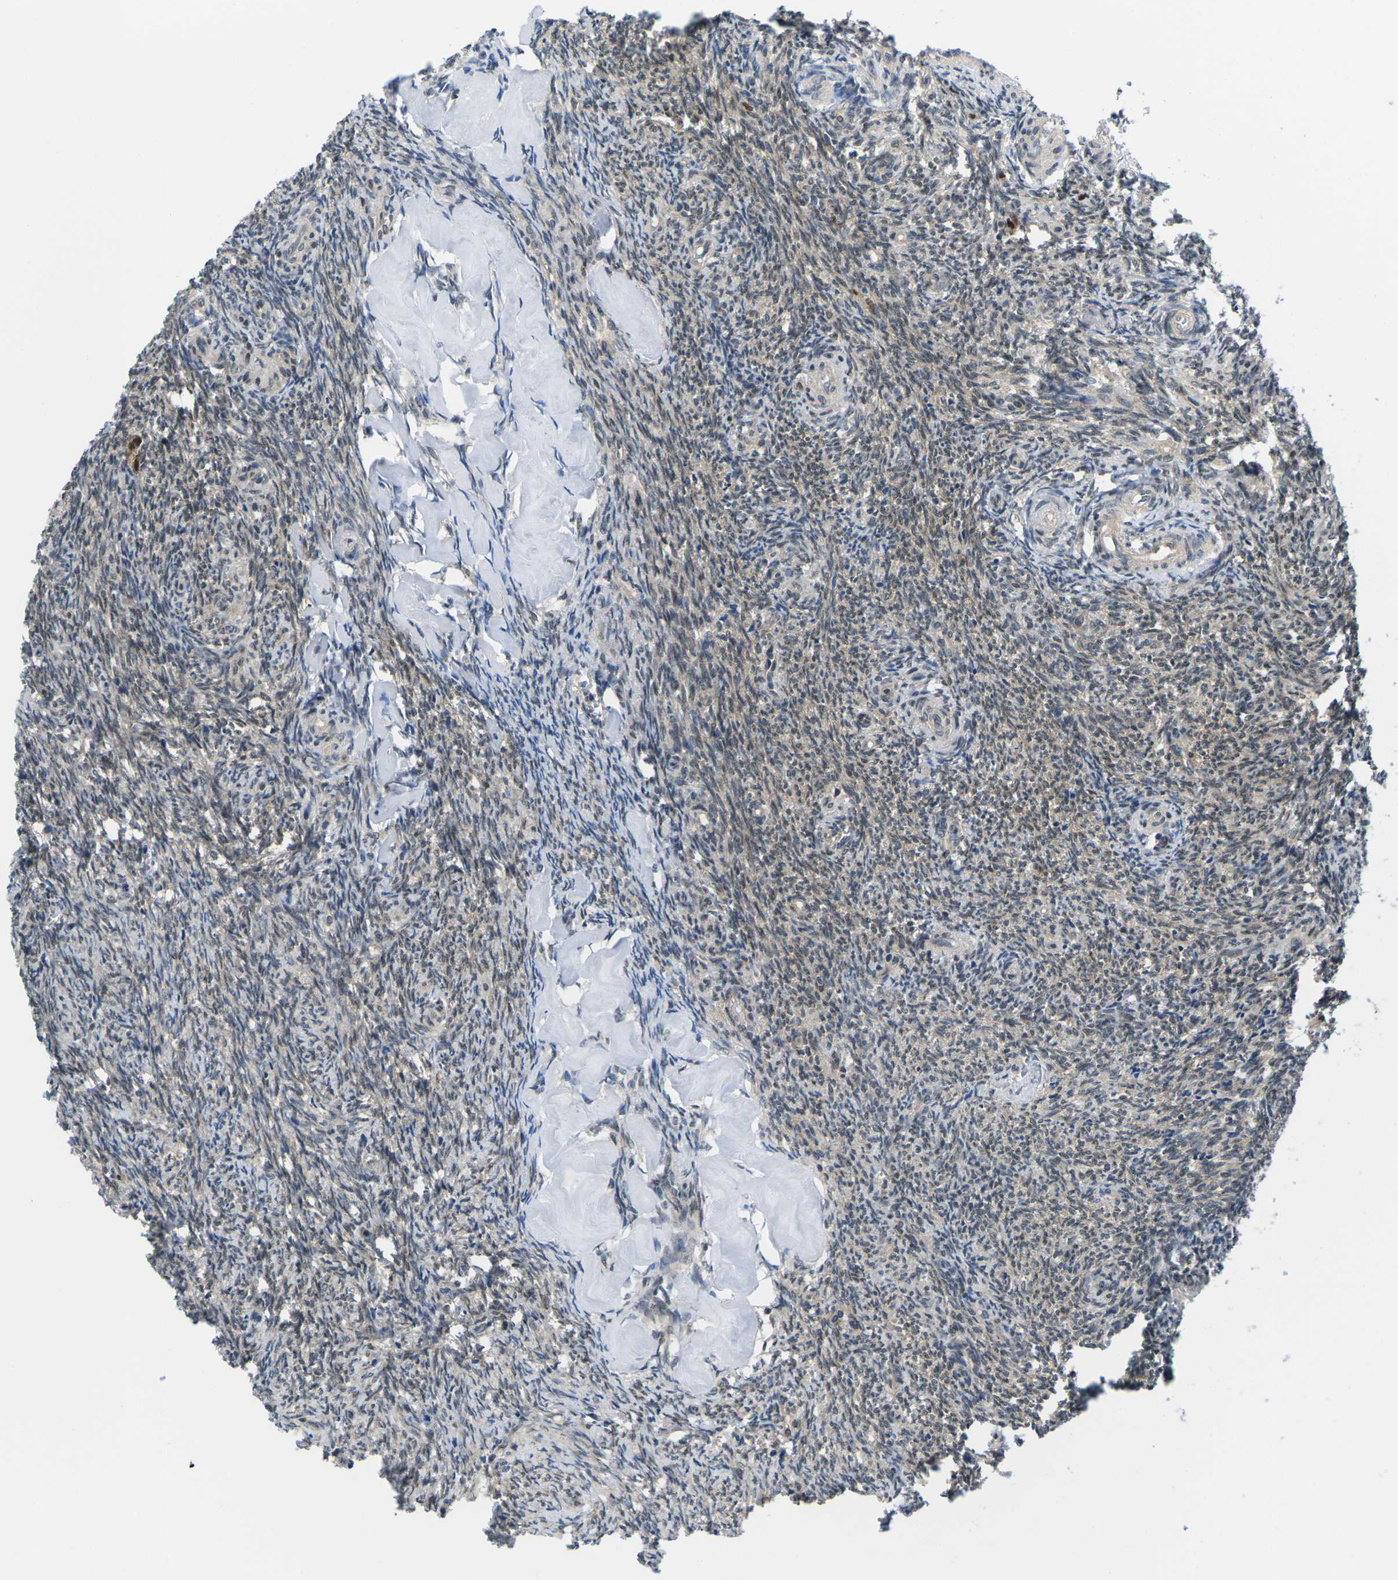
{"staining": {"intensity": "moderate", "quantity": ">75%", "location": "cytoplasmic/membranous,nuclear"}, "tissue": "ovary", "cell_type": "Follicle cells", "image_type": "normal", "snomed": [{"axis": "morphology", "description": "Normal tissue, NOS"}, {"axis": "topography", "description": "Ovary"}], "caption": "Protein expression analysis of normal human ovary reveals moderate cytoplasmic/membranous,nuclear staining in approximately >75% of follicle cells.", "gene": "UBA7", "patient": {"sex": "female", "age": 41}}